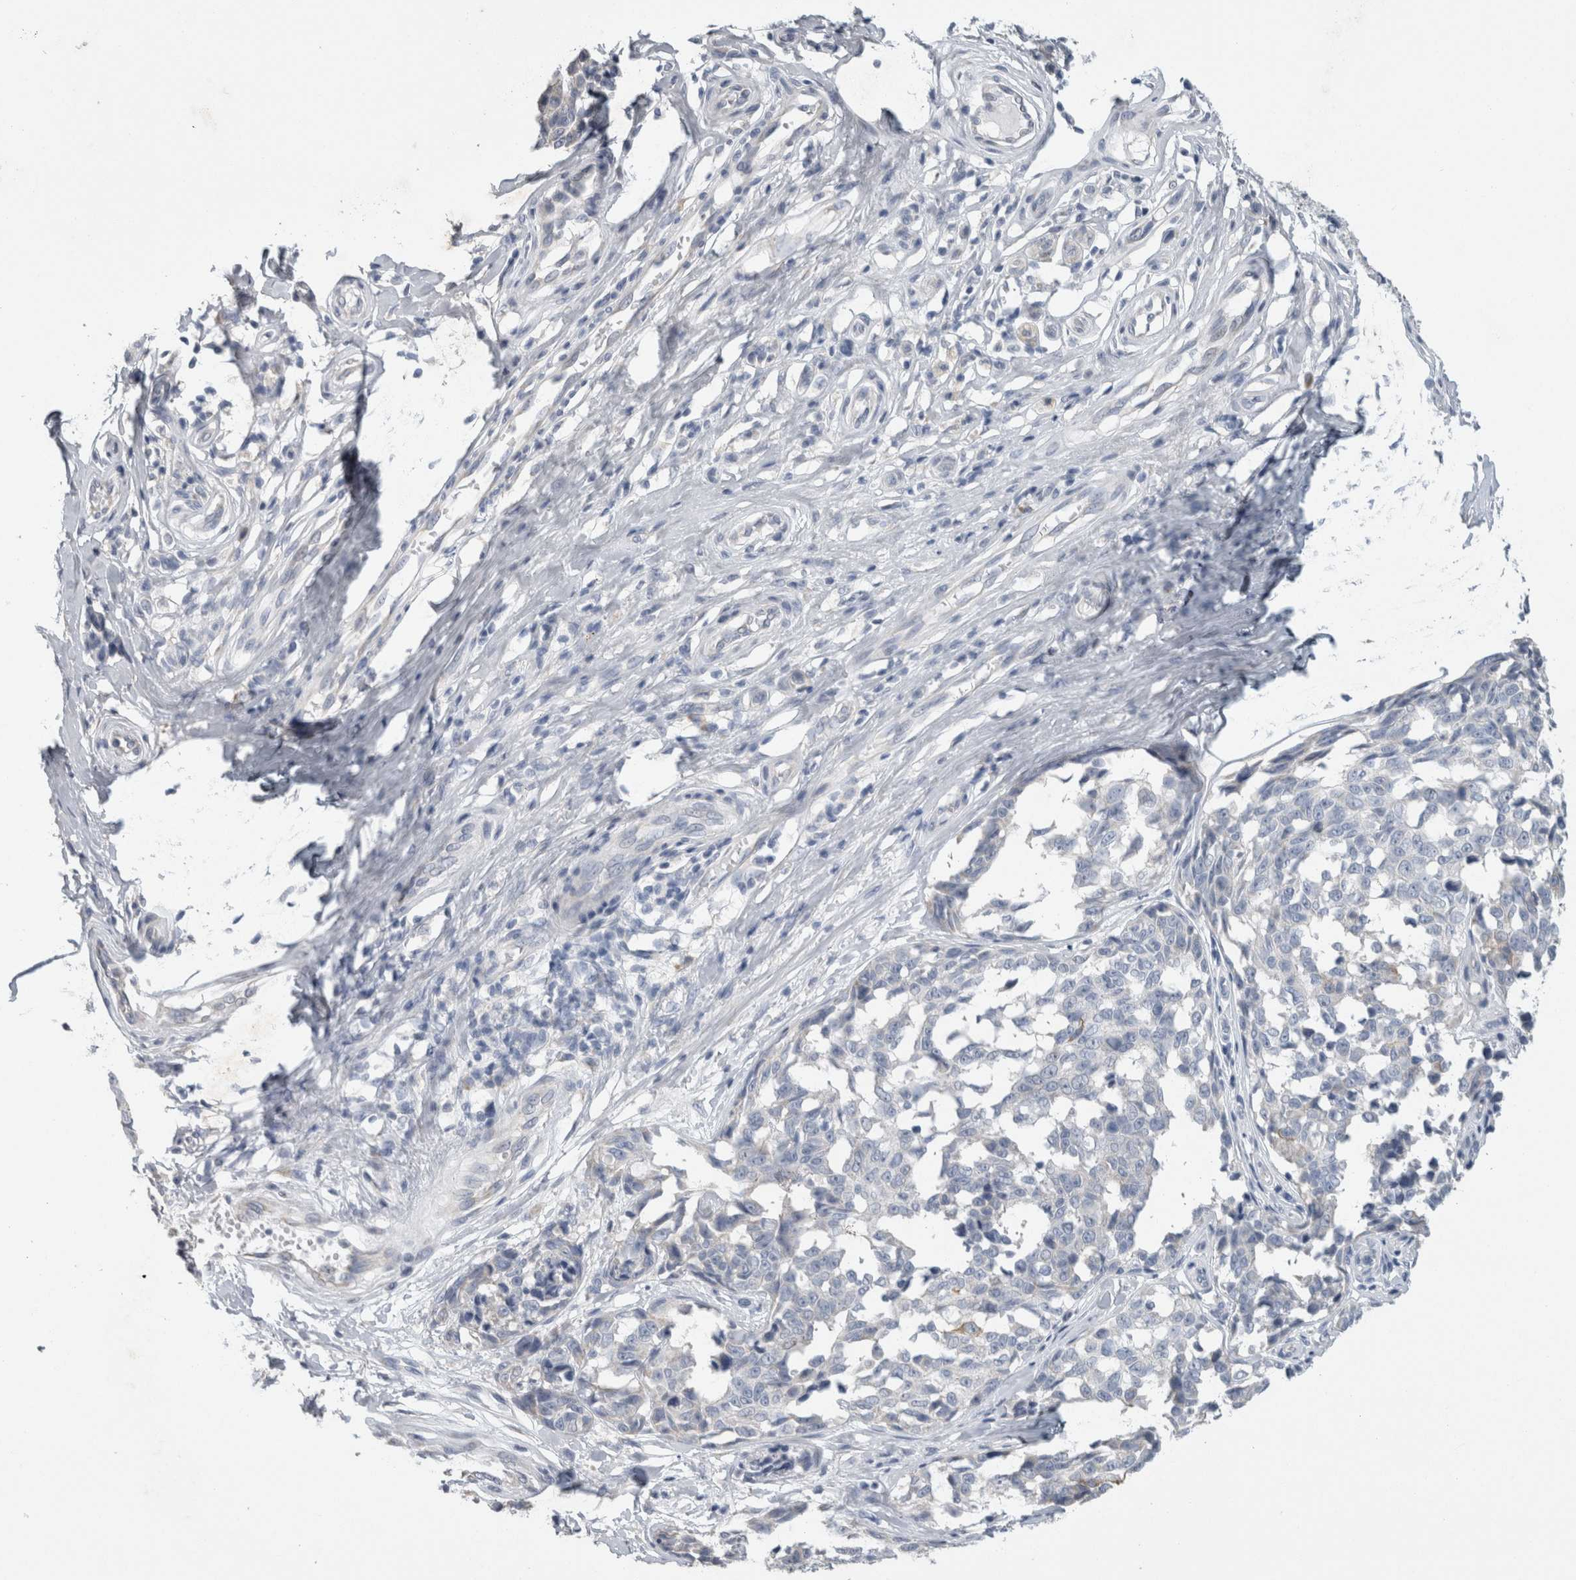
{"staining": {"intensity": "negative", "quantity": "none", "location": "none"}, "tissue": "melanoma", "cell_type": "Tumor cells", "image_type": "cancer", "snomed": [{"axis": "morphology", "description": "Malignant melanoma, NOS"}, {"axis": "topography", "description": "Skin"}], "caption": "Immunohistochemistry photomicrograph of neoplastic tissue: malignant melanoma stained with DAB (3,3'-diaminobenzidine) demonstrates no significant protein expression in tumor cells.", "gene": "NEFM", "patient": {"sex": "female", "age": 64}}